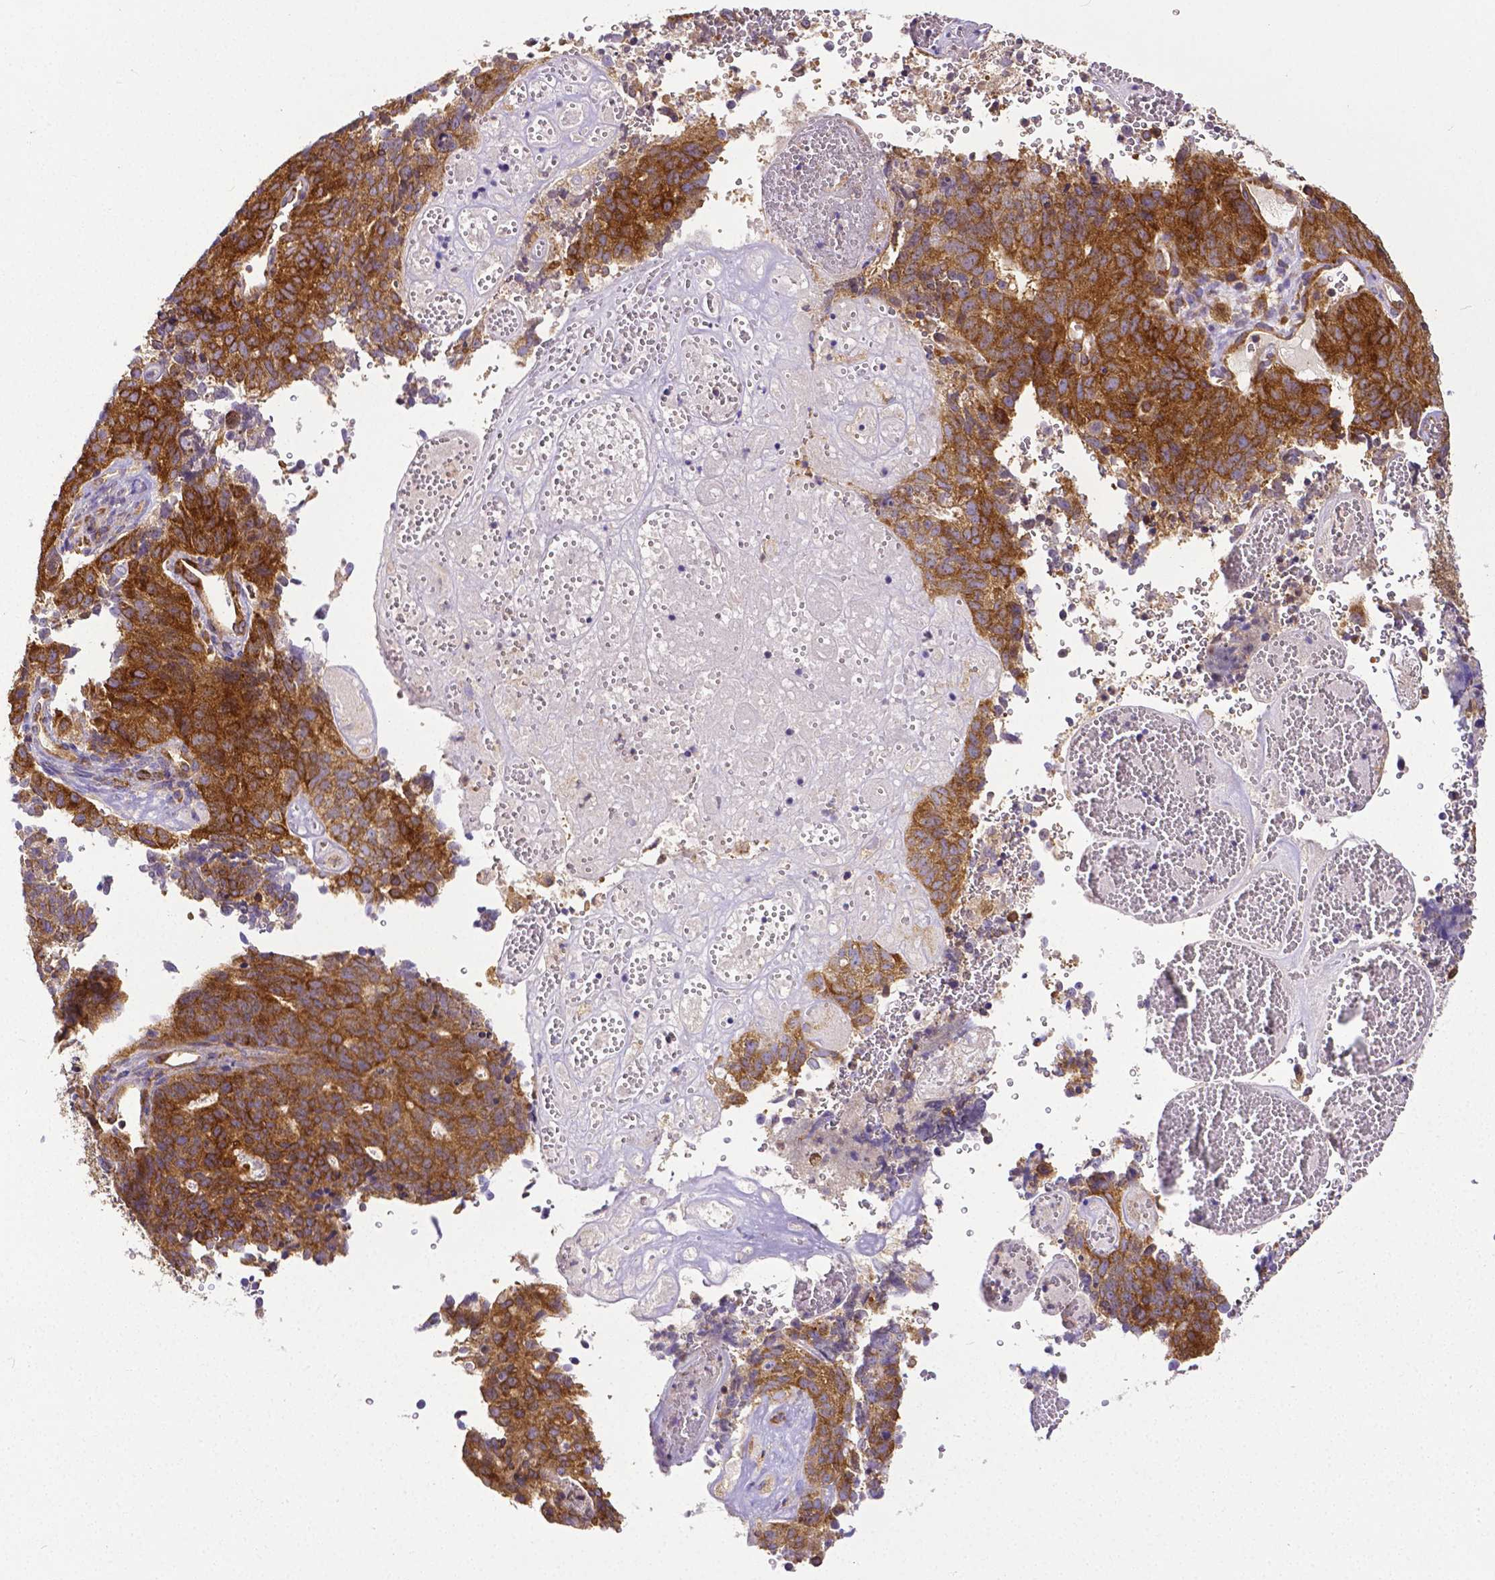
{"staining": {"intensity": "strong", "quantity": ">75%", "location": "cytoplasmic/membranous"}, "tissue": "cervical cancer", "cell_type": "Tumor cells", "image_type": "cancer", "snomed": [{"axis": "morphology", "description": "Adenocarcinoma, NOS"}, {"axis": "topography", "description": "Cervix"}], "caption": "The photomicrograph displays staining of cervical adenocarcinoma, revealing strong cytoplasmic/membranous protein positivity (brown color) within tumor cells.", "gene": "DICER1", "patient": {"sex": "female", "age": 38}}